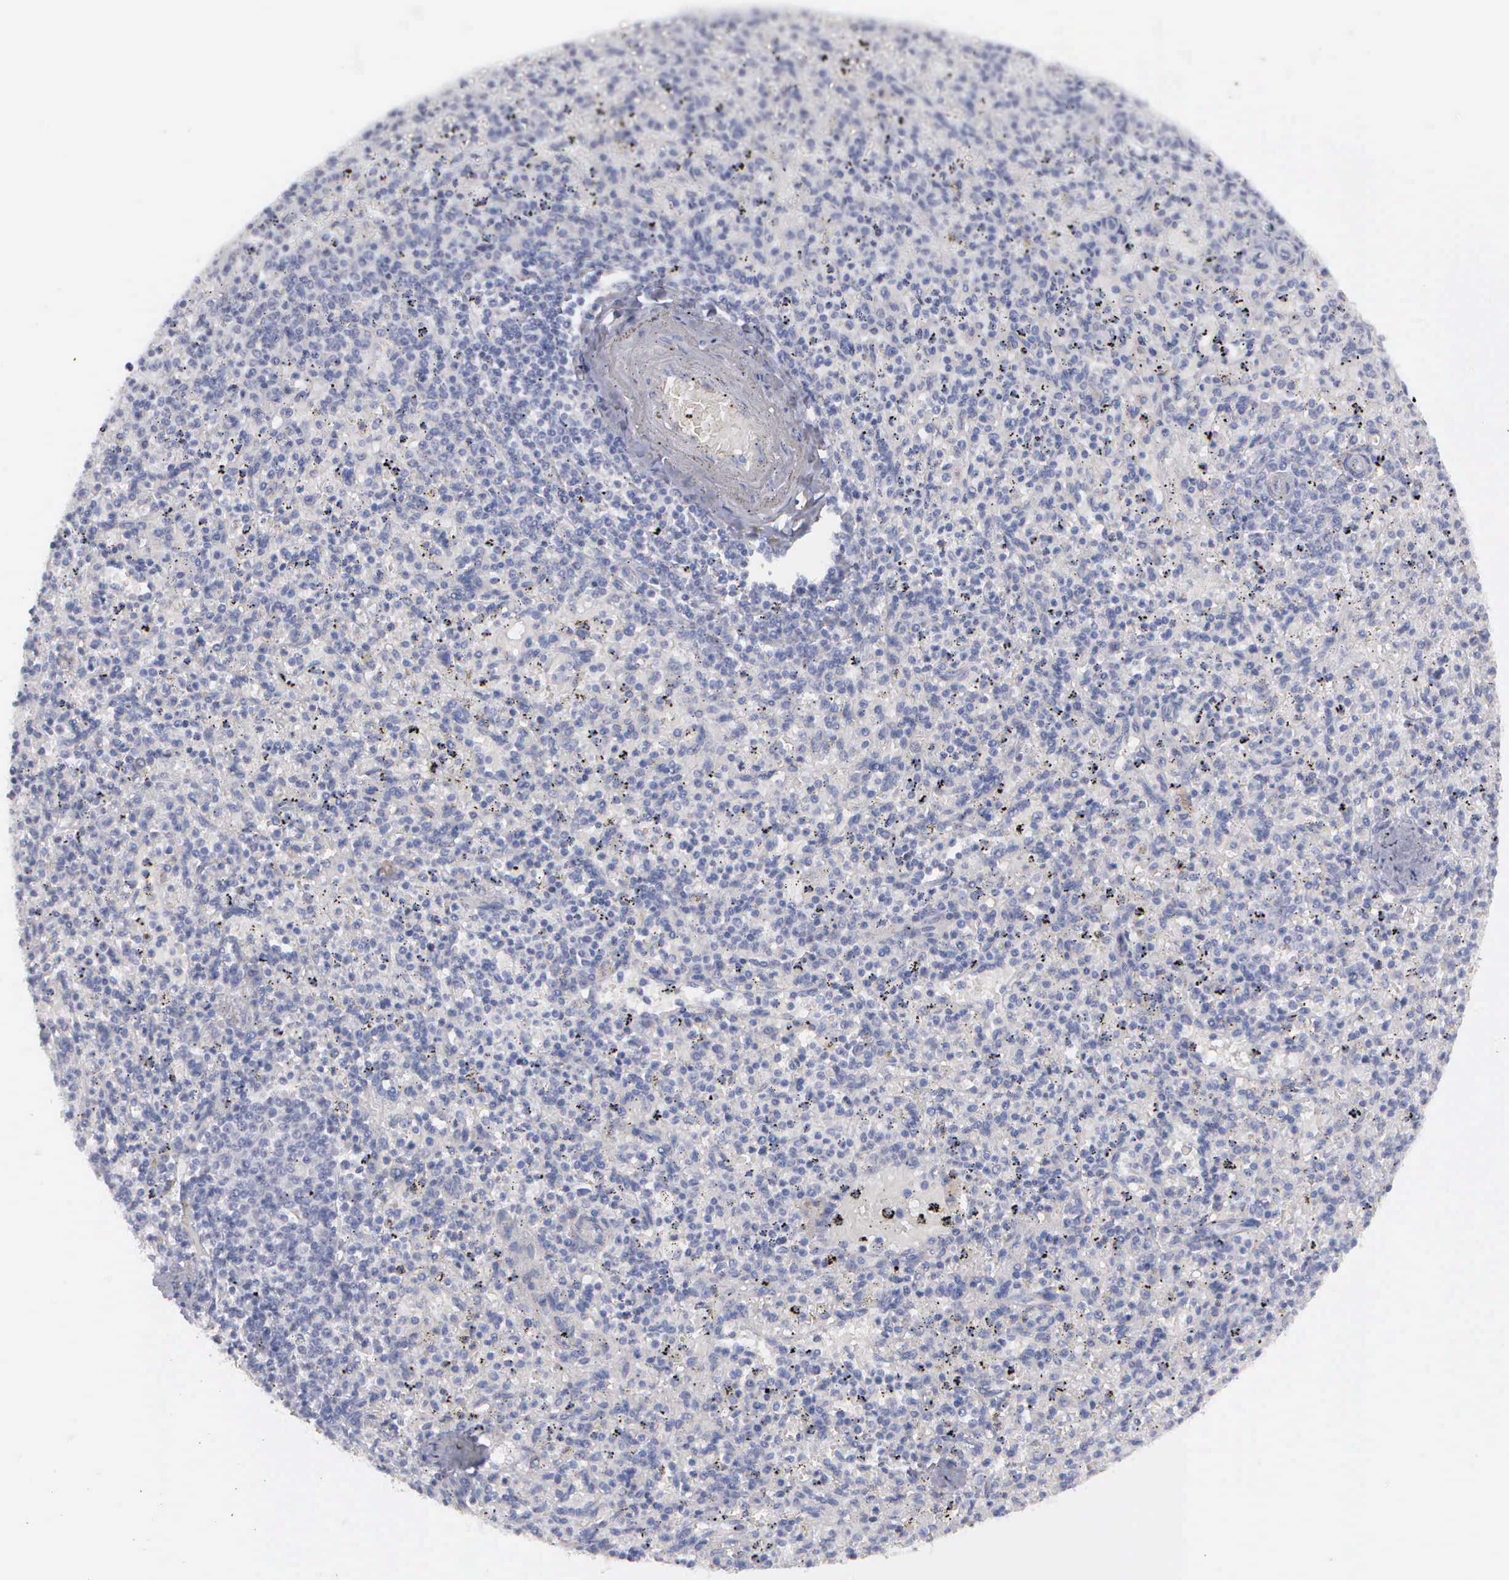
{"staining": {"intensity": "negative", "quantity": "none", "location": "none"}, "tissue": "spleen", "cell_type": "Cells in red pulp", "image_type": "normal", "snomed": [{"axis": "morphology", "description": "Normal tissue, NOS"}, {"axis": "topography", "description": "Spleen"}], "caption": "The micrograph exhibits no significant expression in cells in red pulp of spleen.", "gene": "CEP170B", "patient": {"sex": "male", "age": 72}}